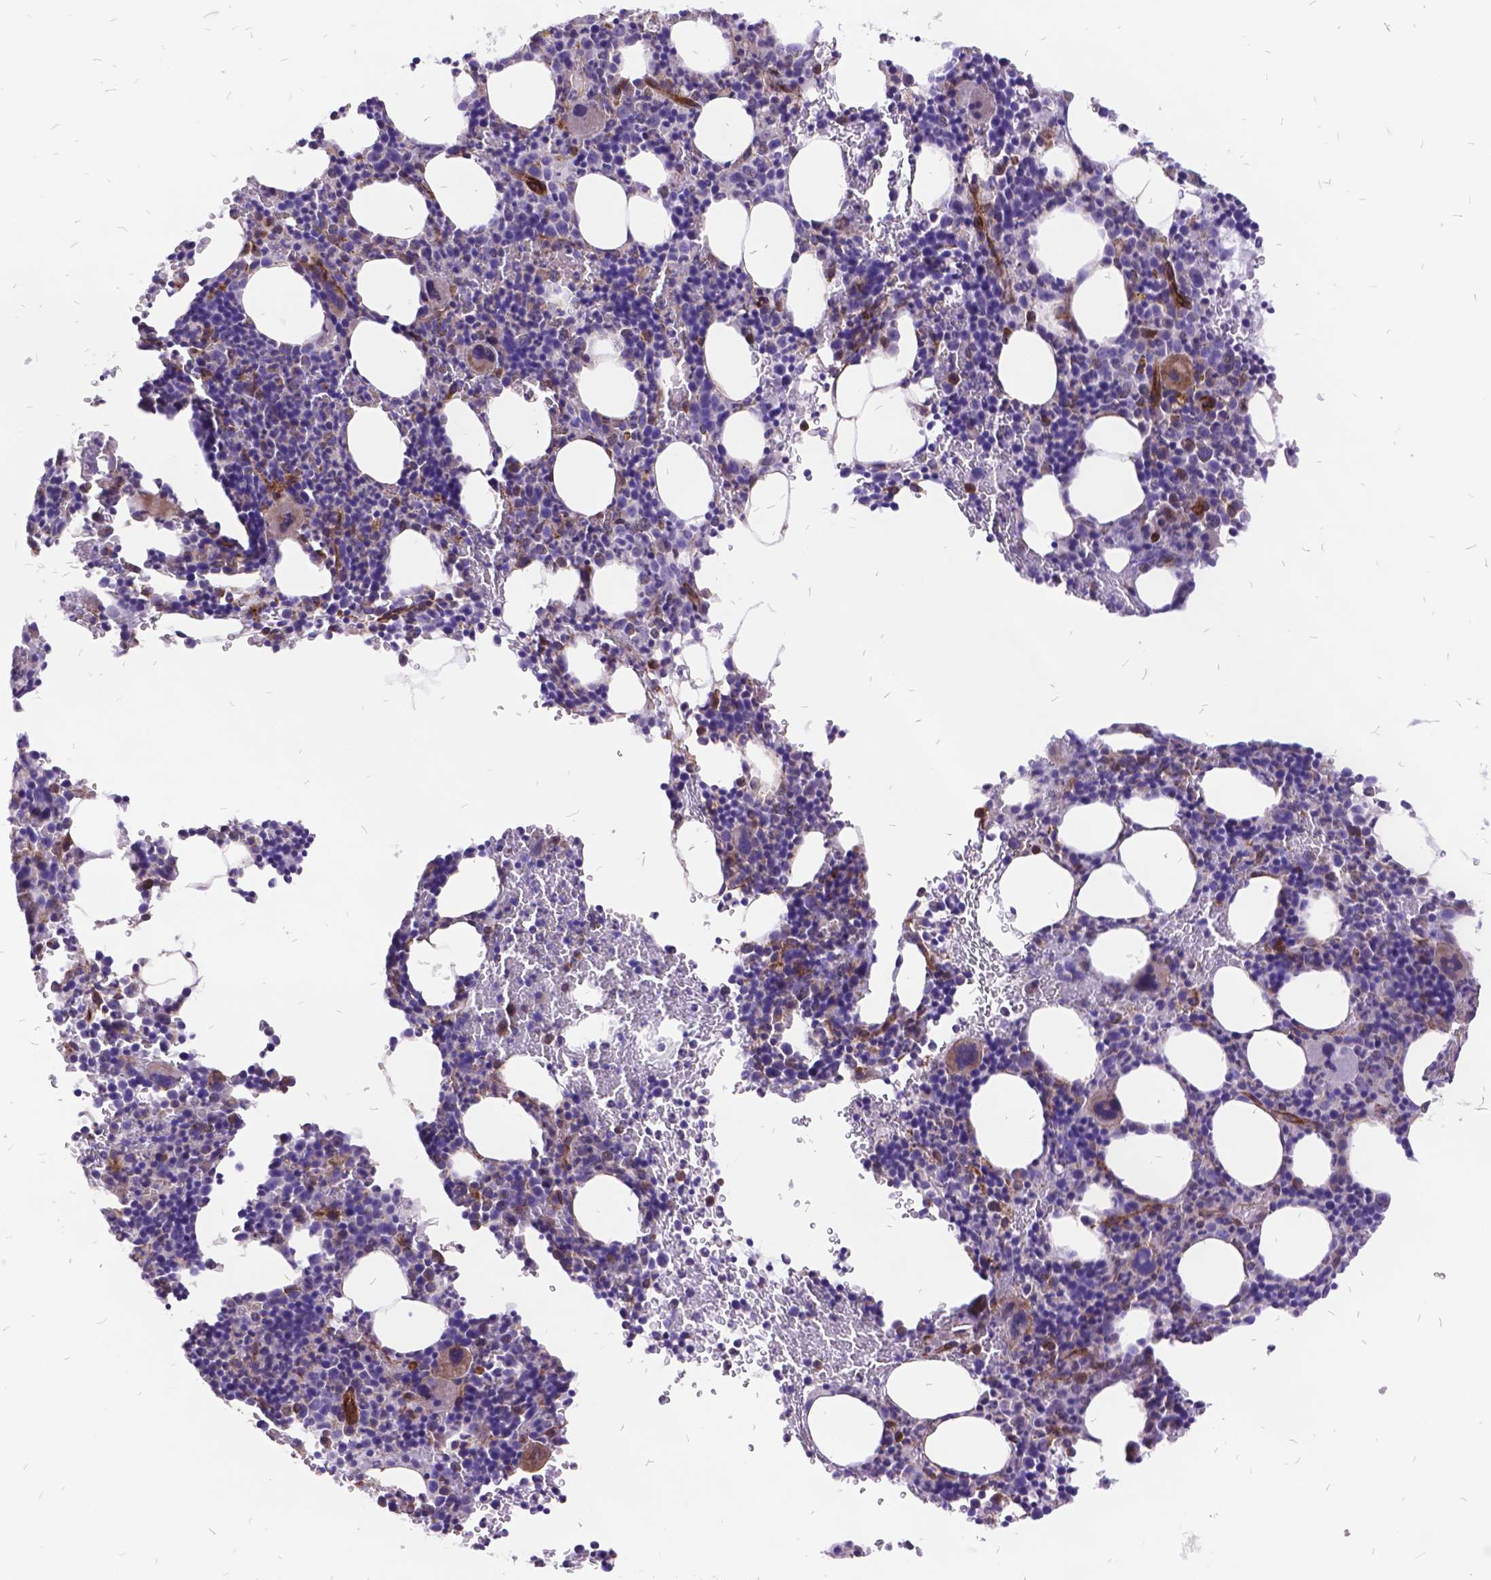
{"staining": {"intensity": "moderate", "quantity": "<25%", "location": "cytoplasmic/membranous"}, "tissue": "bone marrow", "cell_type": "Hematopoietic cells", "image_type": "normal", "snomed": [{"axis": "morphology", "description": "Normal tissue, NOS"}, {"axis": "topography", "description": "Bone marrow"}], "caption": "The photomicrograph demonstrates immunohistochemical staining of unremarkable bone marrow. There is moderate cytoplasmic/membranous positivity is seen in about <25% of hematopoietic cells. The staining is performed using DAB (3,3'-diaminobenzidine) brown chromogen to label protein expression. The nuclei are counter-stained blue using hematoxylin.", "gene": "GRB7", "patient": {"sex": "male", "age": 63}}